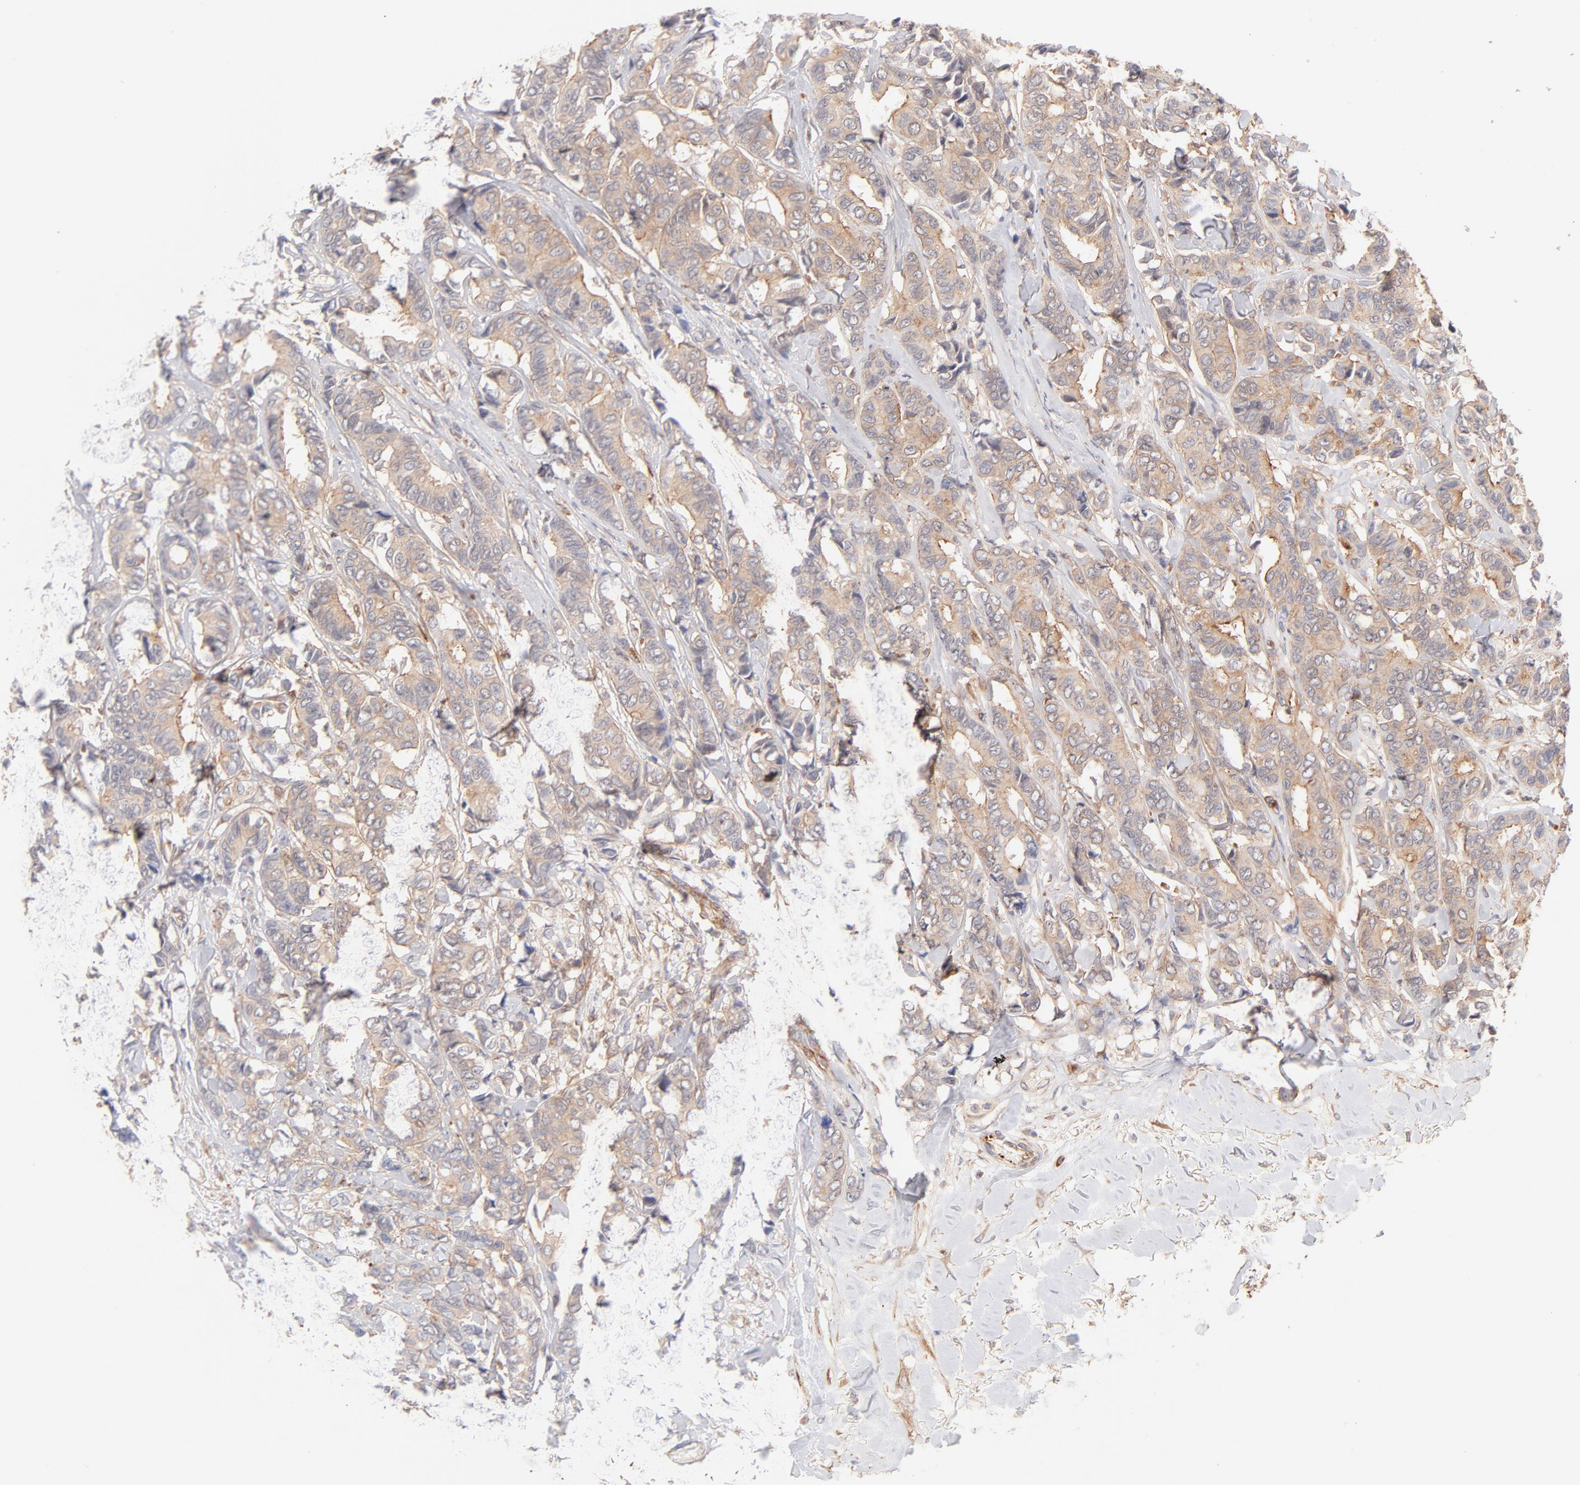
{"staining": {"intensity": "weak", "quantity": ">75%", "location": "cytoplasmic/membranous"}, "tissue": "breast cancer", "cell_type": "Tumor cells", "image_type": "cancer", "snomed": [{"axis": "morphology", "description": "Duct carcinoma"}, {"axis": "topography", "description": "Breast"}], "caption": "About >75% of tumor cells in breast cancer (infiltrating ductal carcinoma) exhibit weak cytoplasmic/membranous protein staining as visualized by brown immunohistochemical staining.", "gene": "LDLRAP1", "patient": {"sex": "female", "age": 87}}